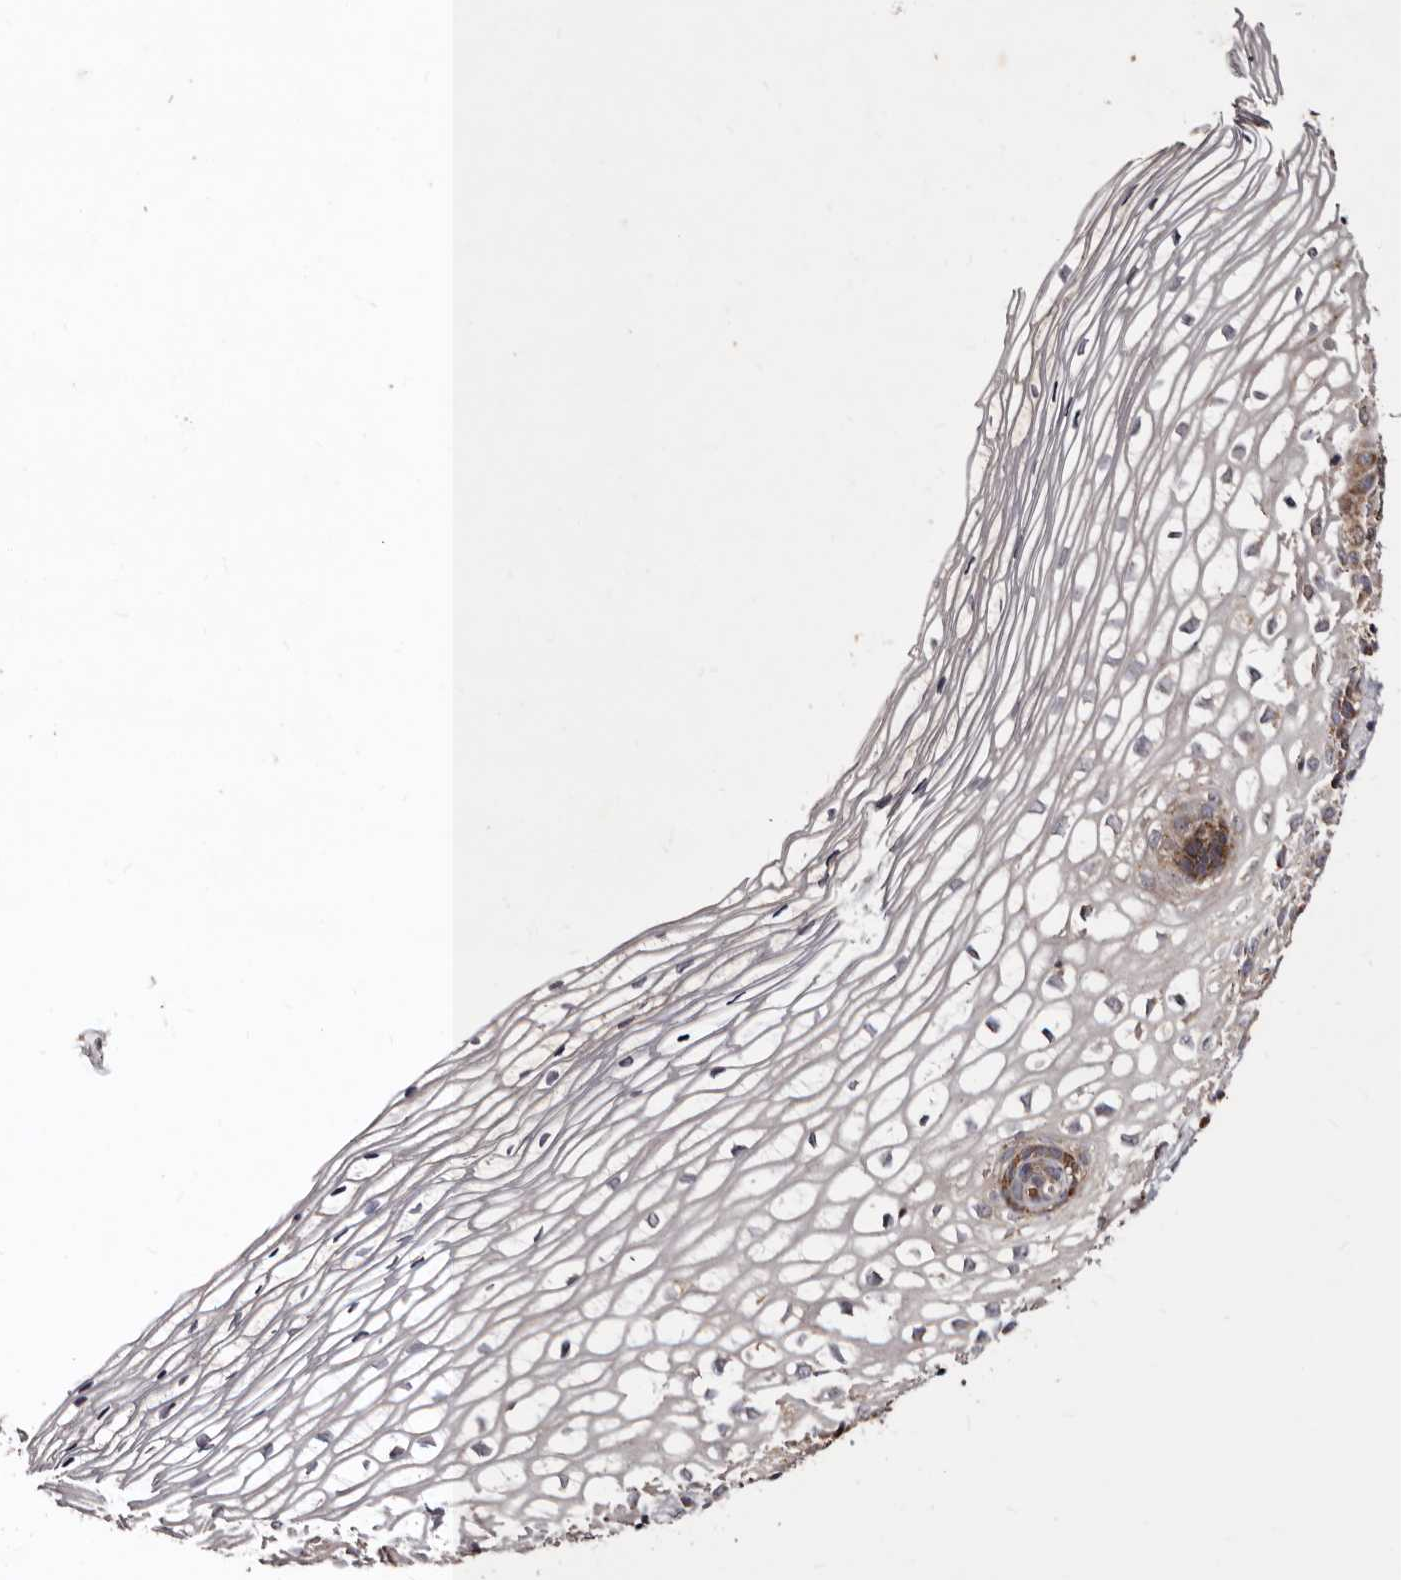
{"staining": {"intensity": "moderate", "quantity": ">75%", "location": "cytoplasmic/membranous"}, "tissue": "cervix", "cell_type": "Glandular cells", "image_type": "normal", "snomed": [{"axis": "morphology", "description": "Normal tissue, NOS"}, {"axis": "topography", "description": "Cervix"}], "caption": "DAB immunohistochemical staining of normal cervix reveals moderate cytoplasmic/membranous protein staining in approximately >75% of glandular cells.", "gene": "BAX", "patient": {"sex": "female", "age": 27}}